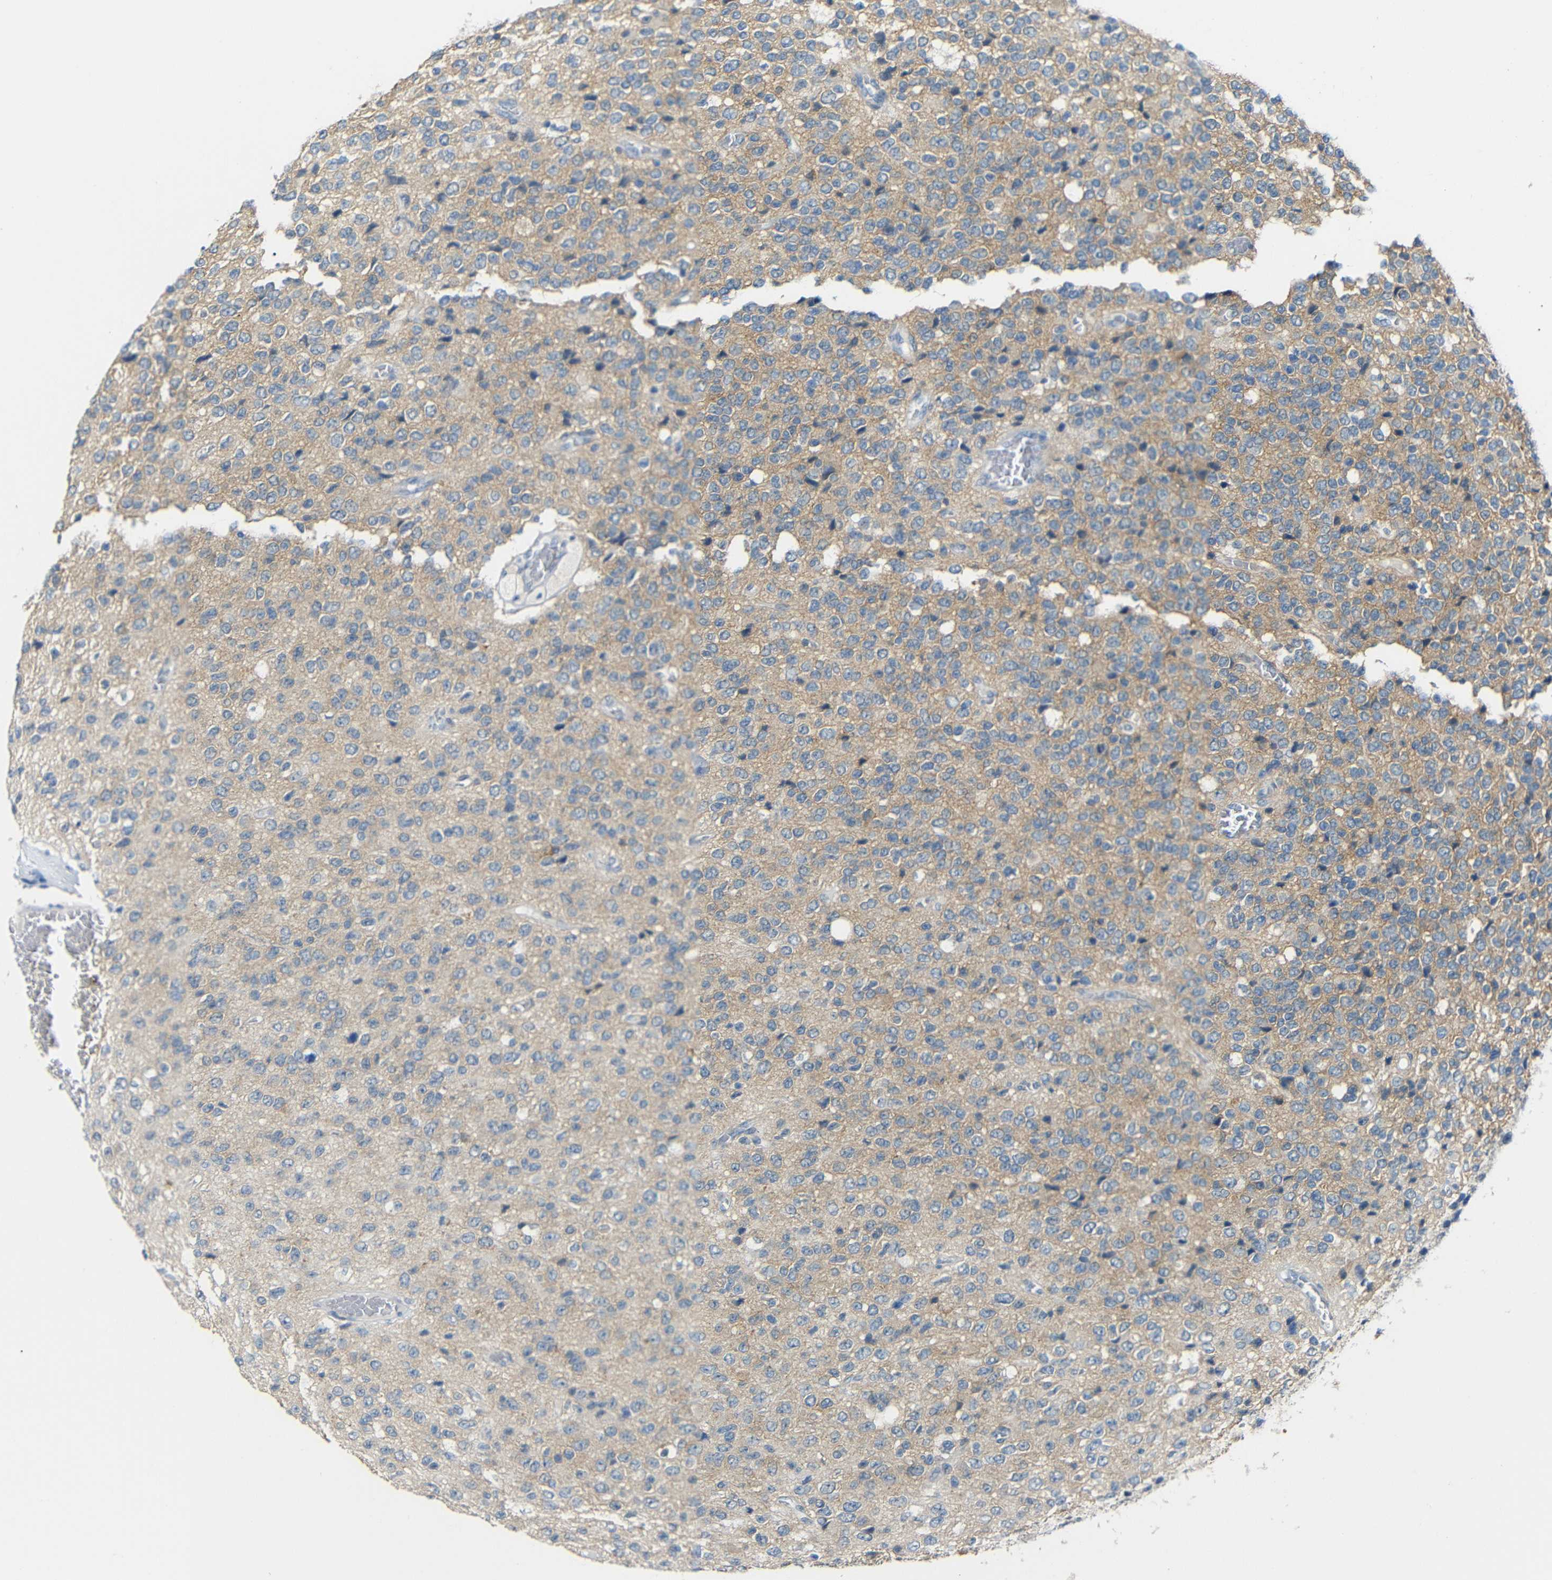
{"staining": {"intensity": "weak", "quantity": "25%-75%", "location": "cytoplasmic/membranous"}, "tissue": "glioma", "cell_type": "Tumor cells", "image_type": "cancer", "snomed": [{"axis": "morphology", "description": "Glioma, malignant, High grade"}, {"axis": "topography", "description": "pancreas cauda"}], "caption": "An immunohistochemistry (IHC) image of neoplastic tissue is shown. Protein staining in brown labels weak cytoplasmic/membranous positivity in glioma within tumor cells. (brown staining indicates protein expression, while blue staining denotes nuclei).", "gene": "GPR158", "patient": {"sex": "male", "age": 60}}